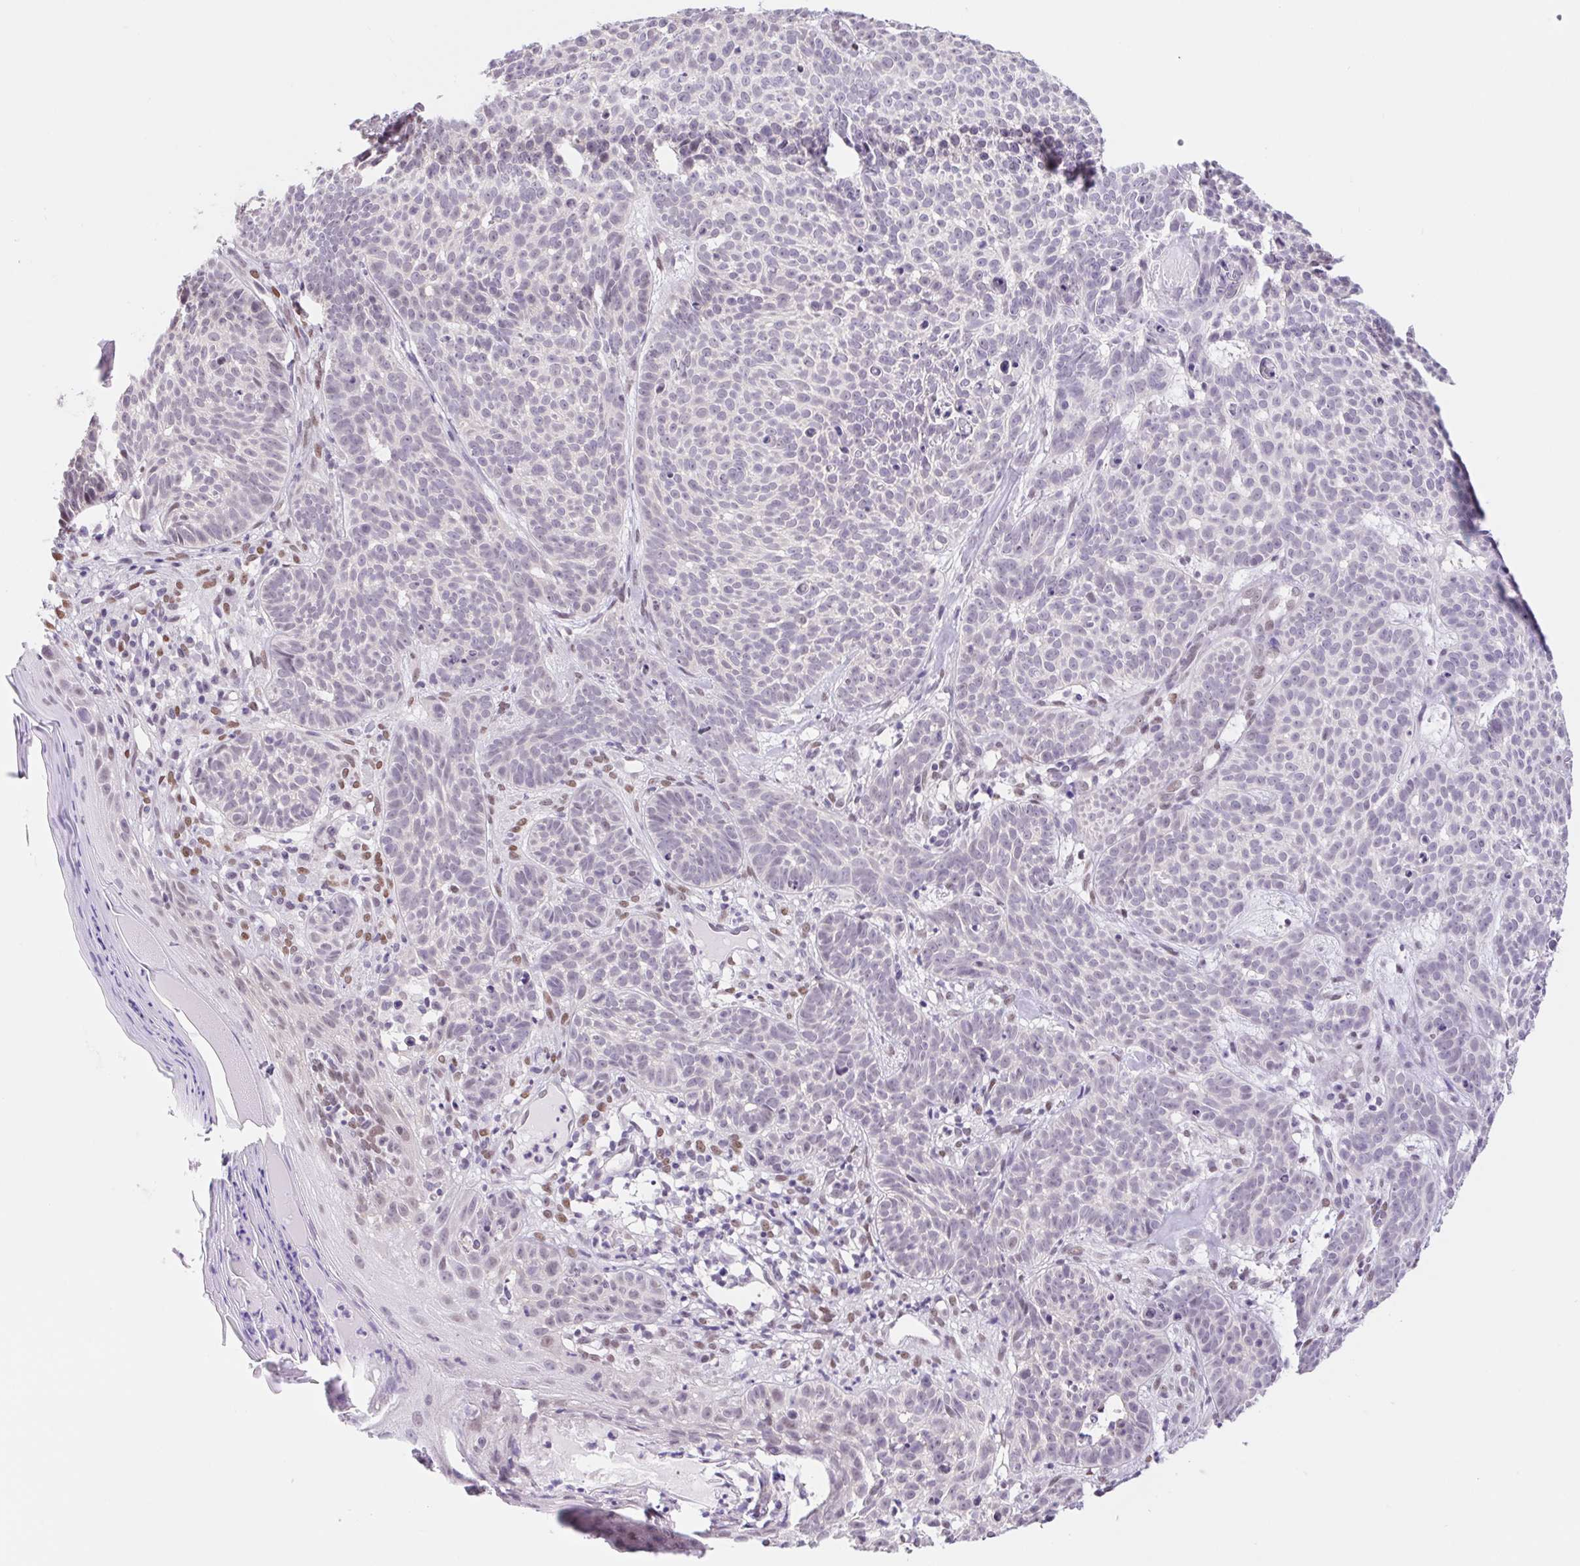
{"staining": {"intensity": "negative", "quantity": "none", "location": "none"}, "tissue": "skin cancer", "cell_type": "Tumor cells", "image_type": "cancer", "snomed": [{"axis": "morphology", "description": "Basal cell carcinoma"}, {"axis": "topography", "description": "Skin"}], "caption": "Tumor cells are negative for brown protein staining in skin cancer (basal cell carcinoma). The staining was performed using DAB (3,3'-diaminobenzidine) to visualize the protein expression in brown, while the nuclei were stained in blue with hematoxylin (Magnification: 20x).", "gene": "CAND1", "patient": {"sex": "male", "age": 90}}